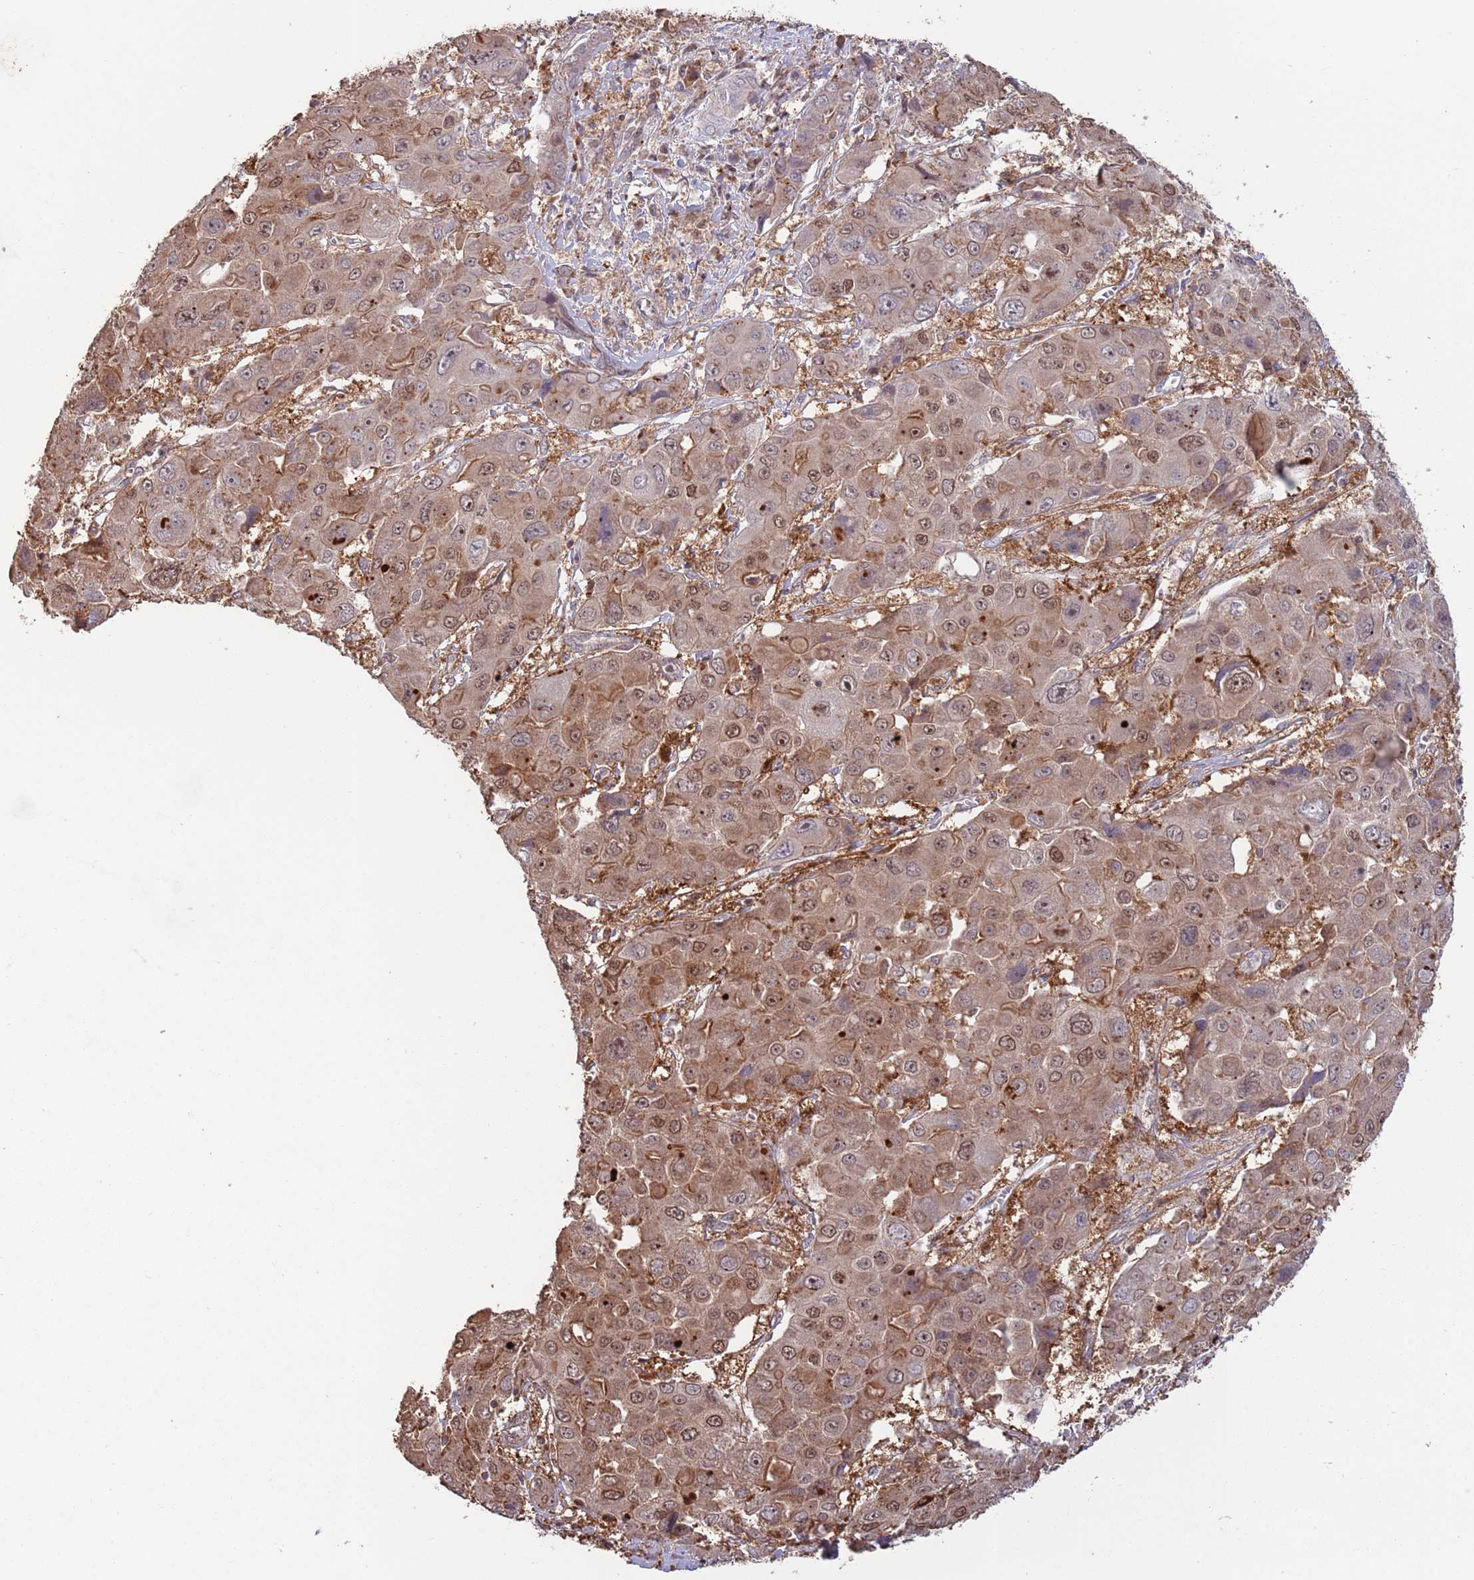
{"staining": {"intensity": "moderate", "quantity": ">75%", "location": "cytoplasmic/membranous,nuclear"}, "tissue": "liver cancer", "cell_type": "Tumor cells", "image_type": "cancer", "snomed": [{"axis": "morphology", "description": "Cholangiocarcinoma"}, {"axis": "topography", "description": "Liver"}], "caption": "Liver cancer was stained to show a protein in brown. There is medium levels of moderate cytoplasmic/membranous and nuclear positivity in approximately >75% of tumor cells. The staining is performed using DAB (3,3'-diaminobenzidine) brown chromogen to label protein expression. The nuclei are counter-stained blue using hematoxylin.", "gene": "SALL1", "patient": {"sex": "male", "age": 67}}